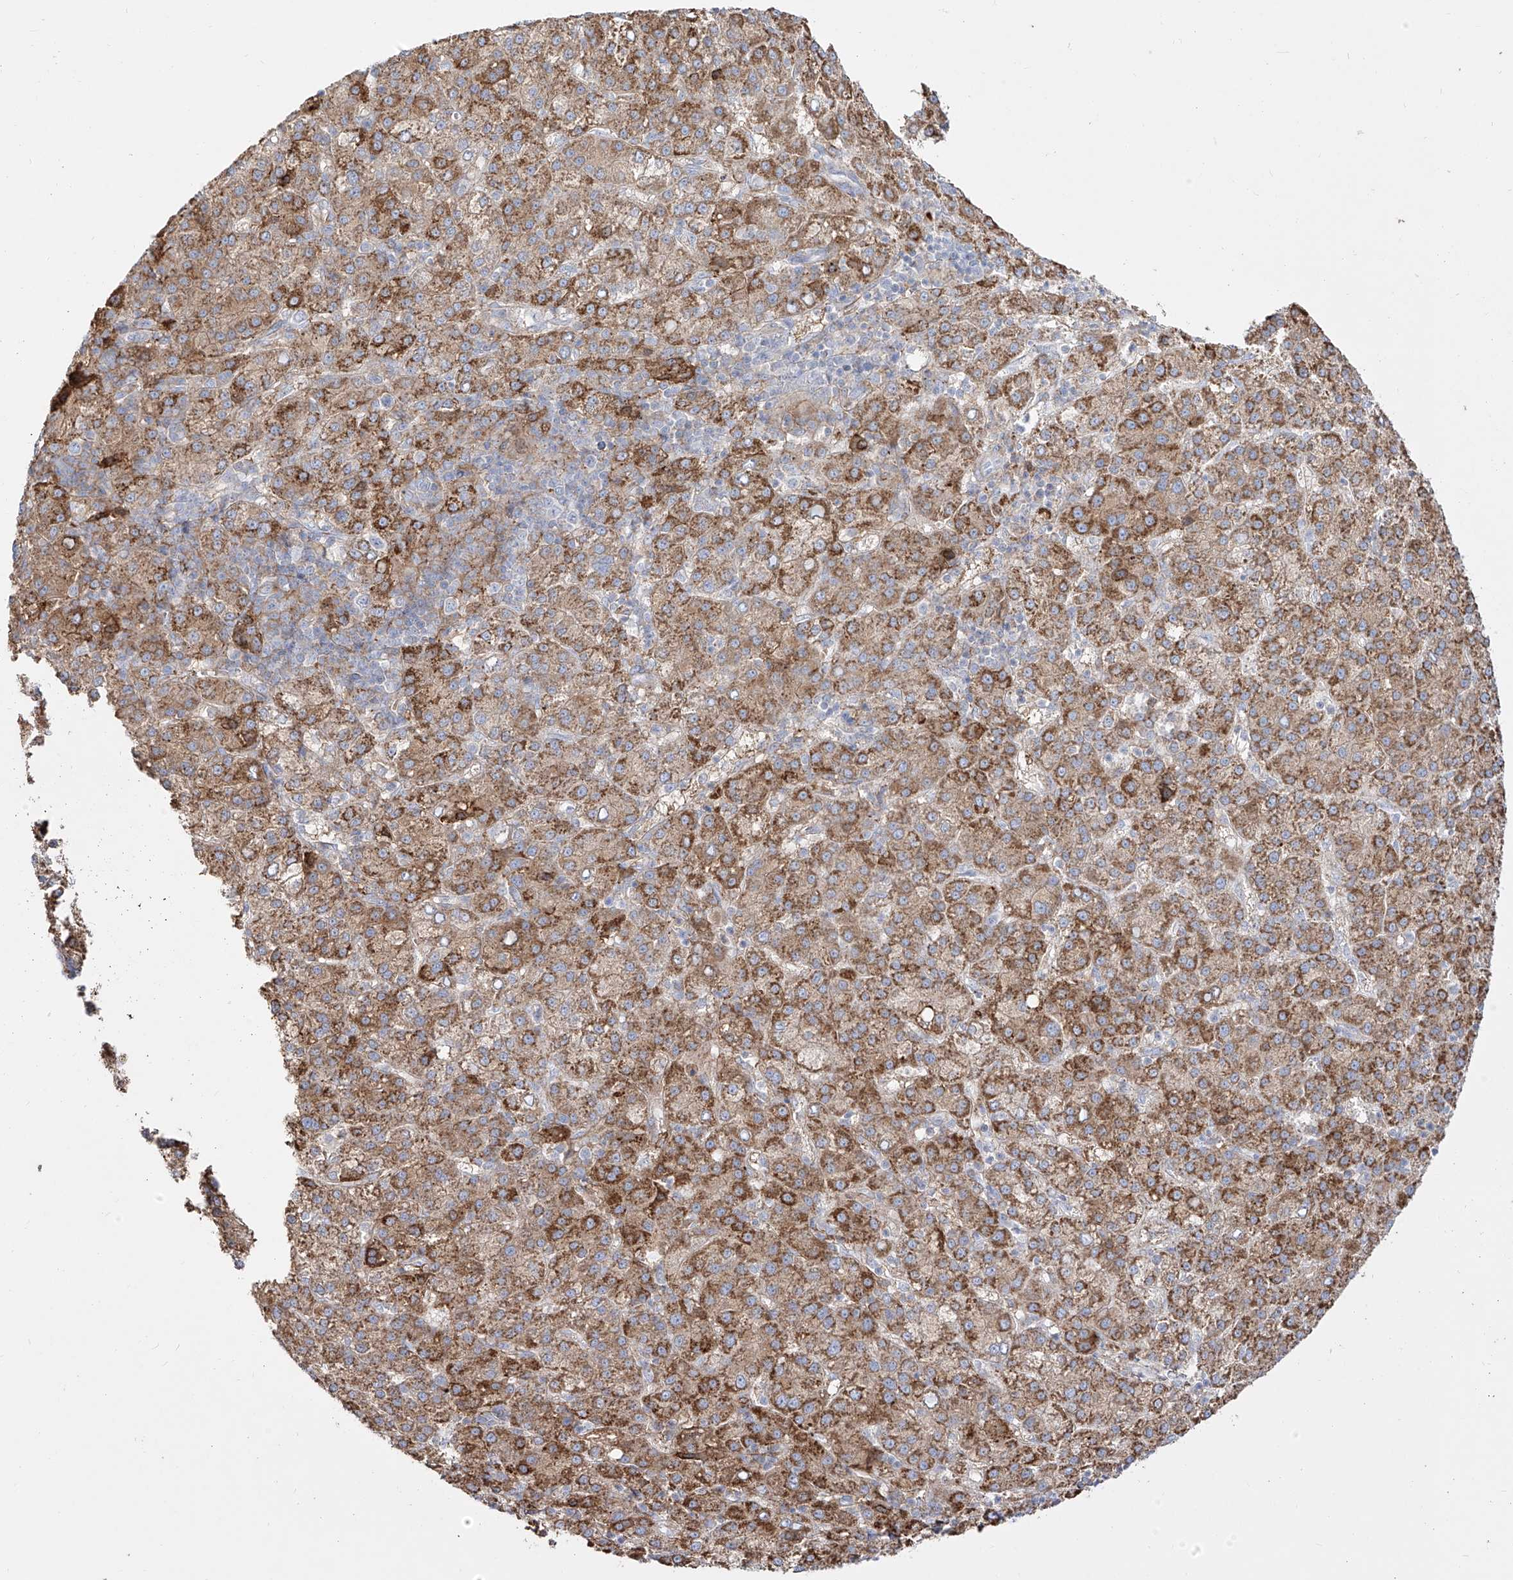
{"staining": {"intensity": "moderate", "quantity": ">75%", "location": "cytoplasmic/membranous"}, "tissue": "liver cancer", "cell_type": "Tumor cells", "image_type": "cancer", "snomed": [{"axis": "morphology", "description": "Carcinoma, Hepatocellular, NOS"}, {"axis": "topography", "description": "Liver"}], "caption": "A histopathology image of hepatocellular carcinoma (liver) stained for a protein exhibits moderate cytoplasmic/membranous brown staining in tumor cells.", "gene": "ZGRF1", "patient": {"sex": "female", "age": 58}}